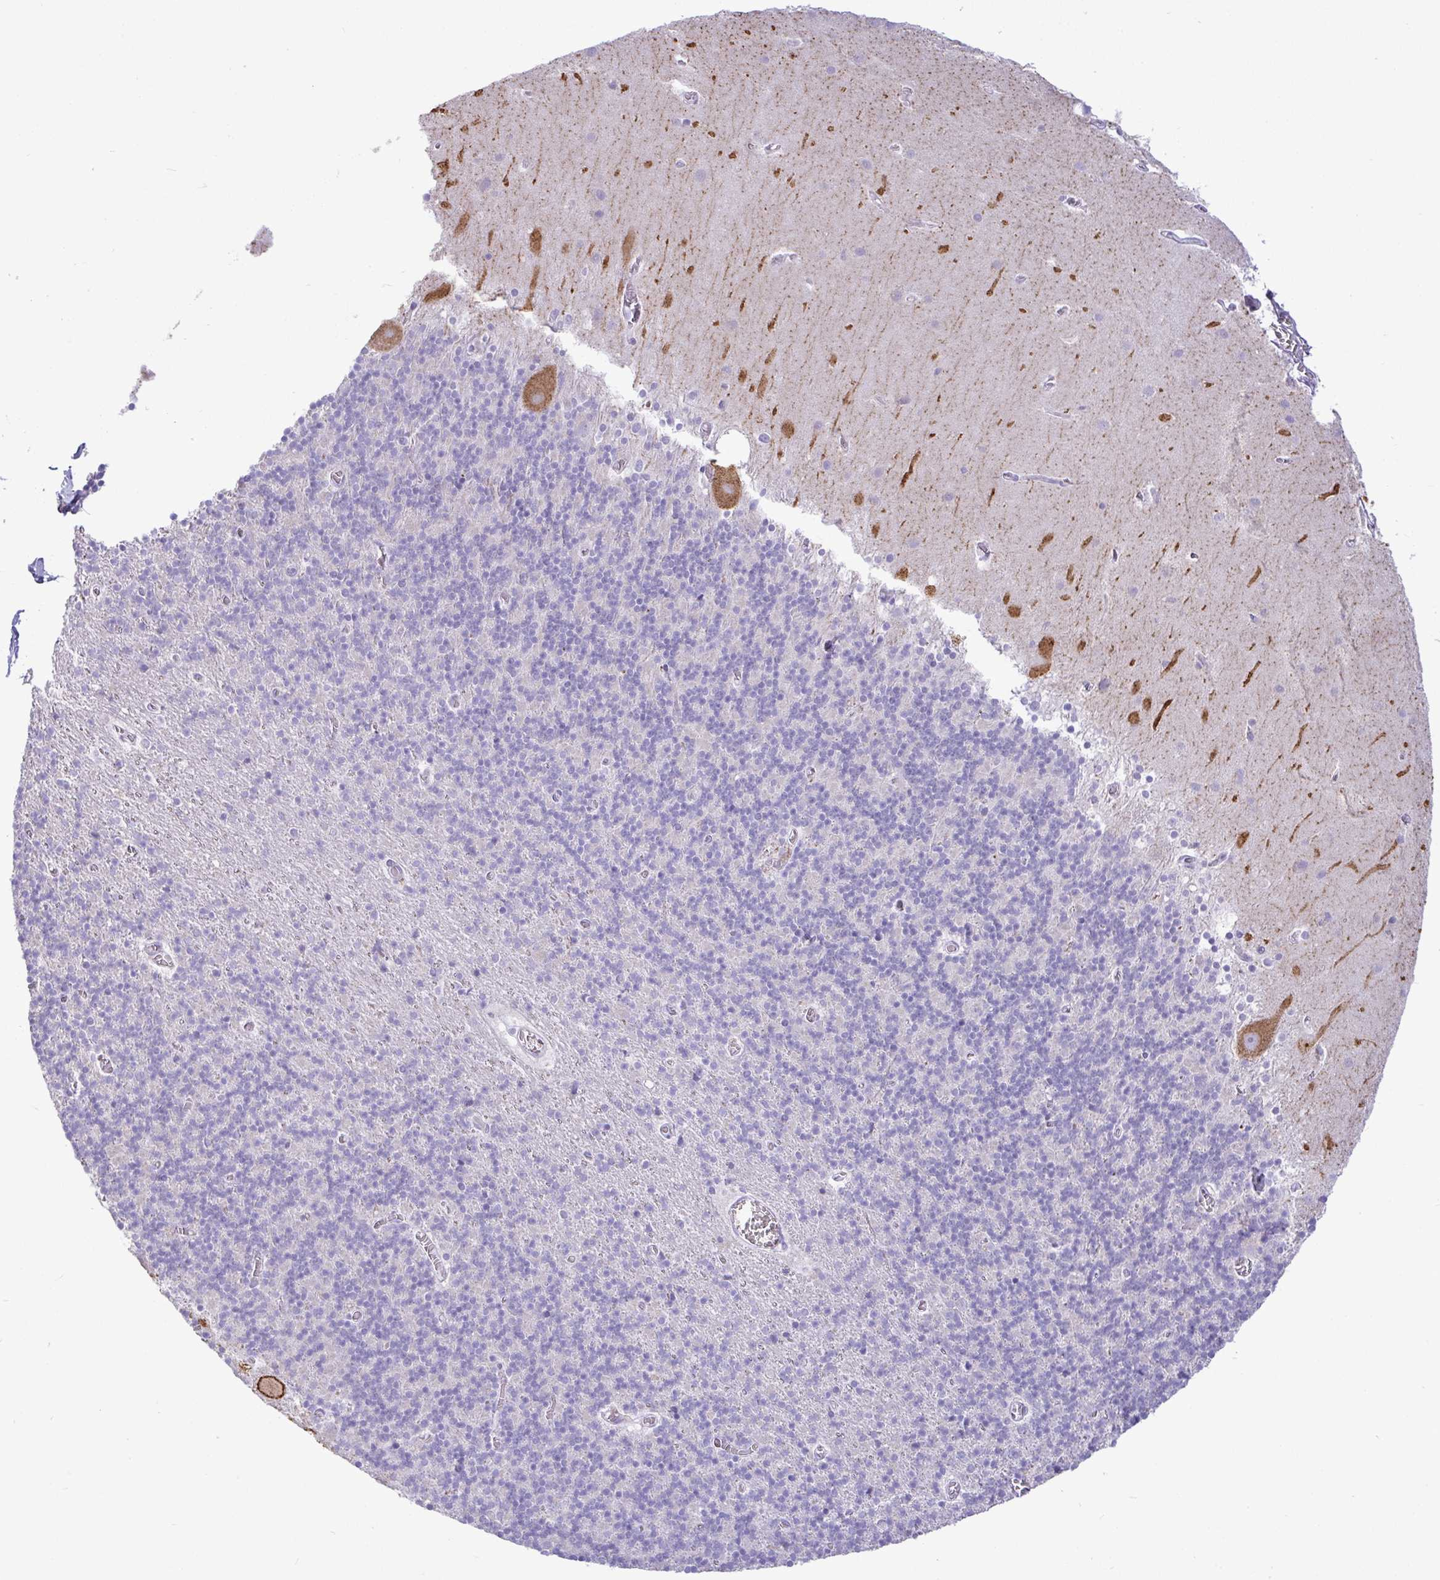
{"staining": {"intensity": "negative", "quantity": "none", "location": "none"}, "tissue": "cerebellum", "cell_type": "Cells in granular layer", "image_type": "normal", "snomed": [{"axis": "morphology", "description": "Normal tissue, NOS"}, {"axis": "topography", "description": "Cerebellum"}], "caption": "This is an immunohistochemistry (IHC) micrograph of benign human cerebellum. There is no positivity in cells in granular layer.", "gene": "C4orf33", "patient": {"sex": "male", "age": 70}}